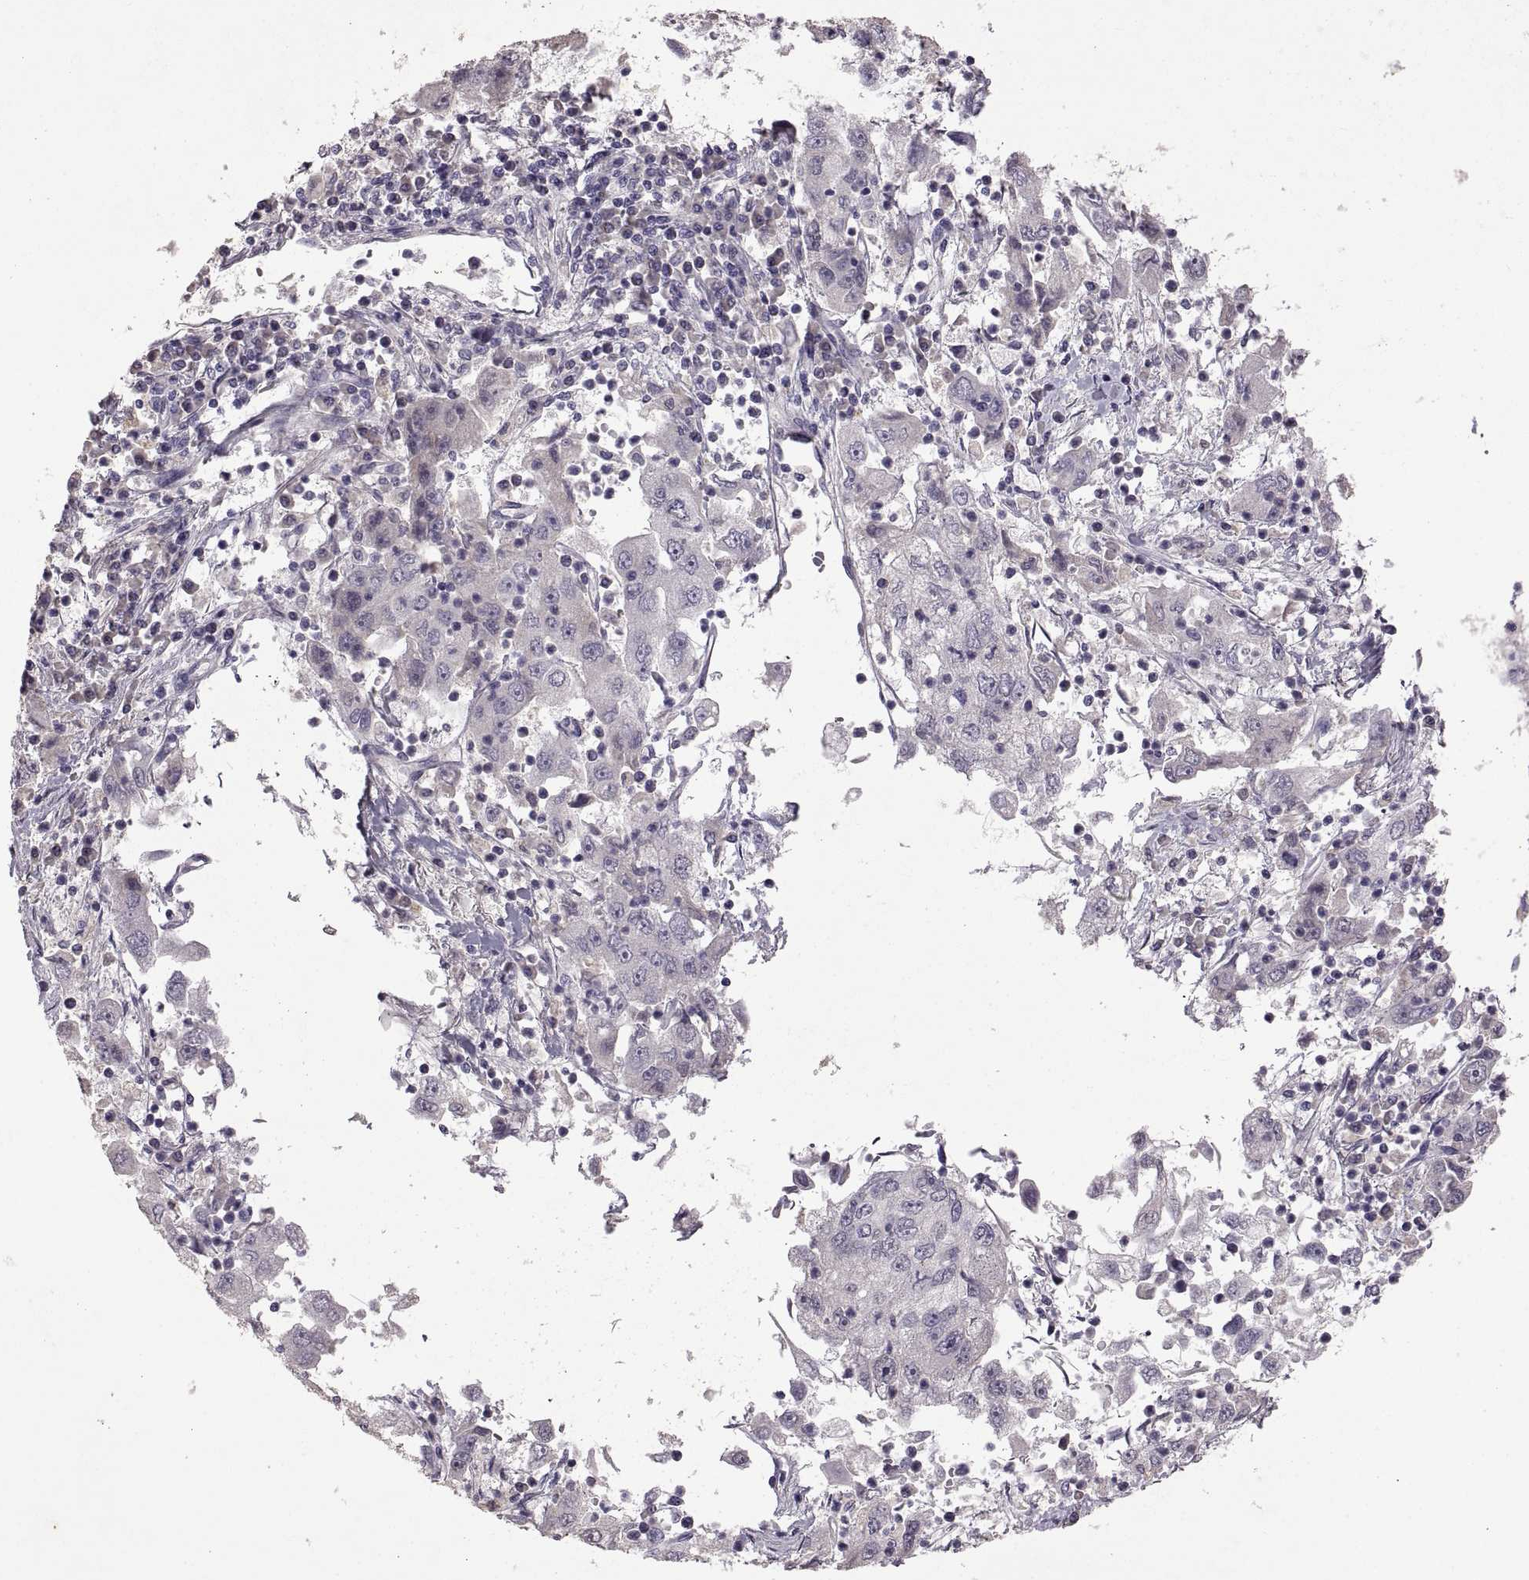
{"staining": {"intensity": "negative", "quantity": "none", "location": "none"}, "tissue": "cervical cancer", "cell_type": "Tumor cells", "image_type": "cancer", "snomed": [{"axis": "morphology", "description": "Squamous cell carcinoma, NOS"}, {"axis": "topography", "description": "Cervix"}], "caption": "High magnification brightfield microscopy of cervical cancer (squamous cell carcinoma) stained with DAB (3,3'-diaminobenzidine) (brown) and counterstained with hematoxylin (blue): tumor cells show no significant expression.", "gene": "DEFB136", "patient": {"sex": "female", "age": 36}}